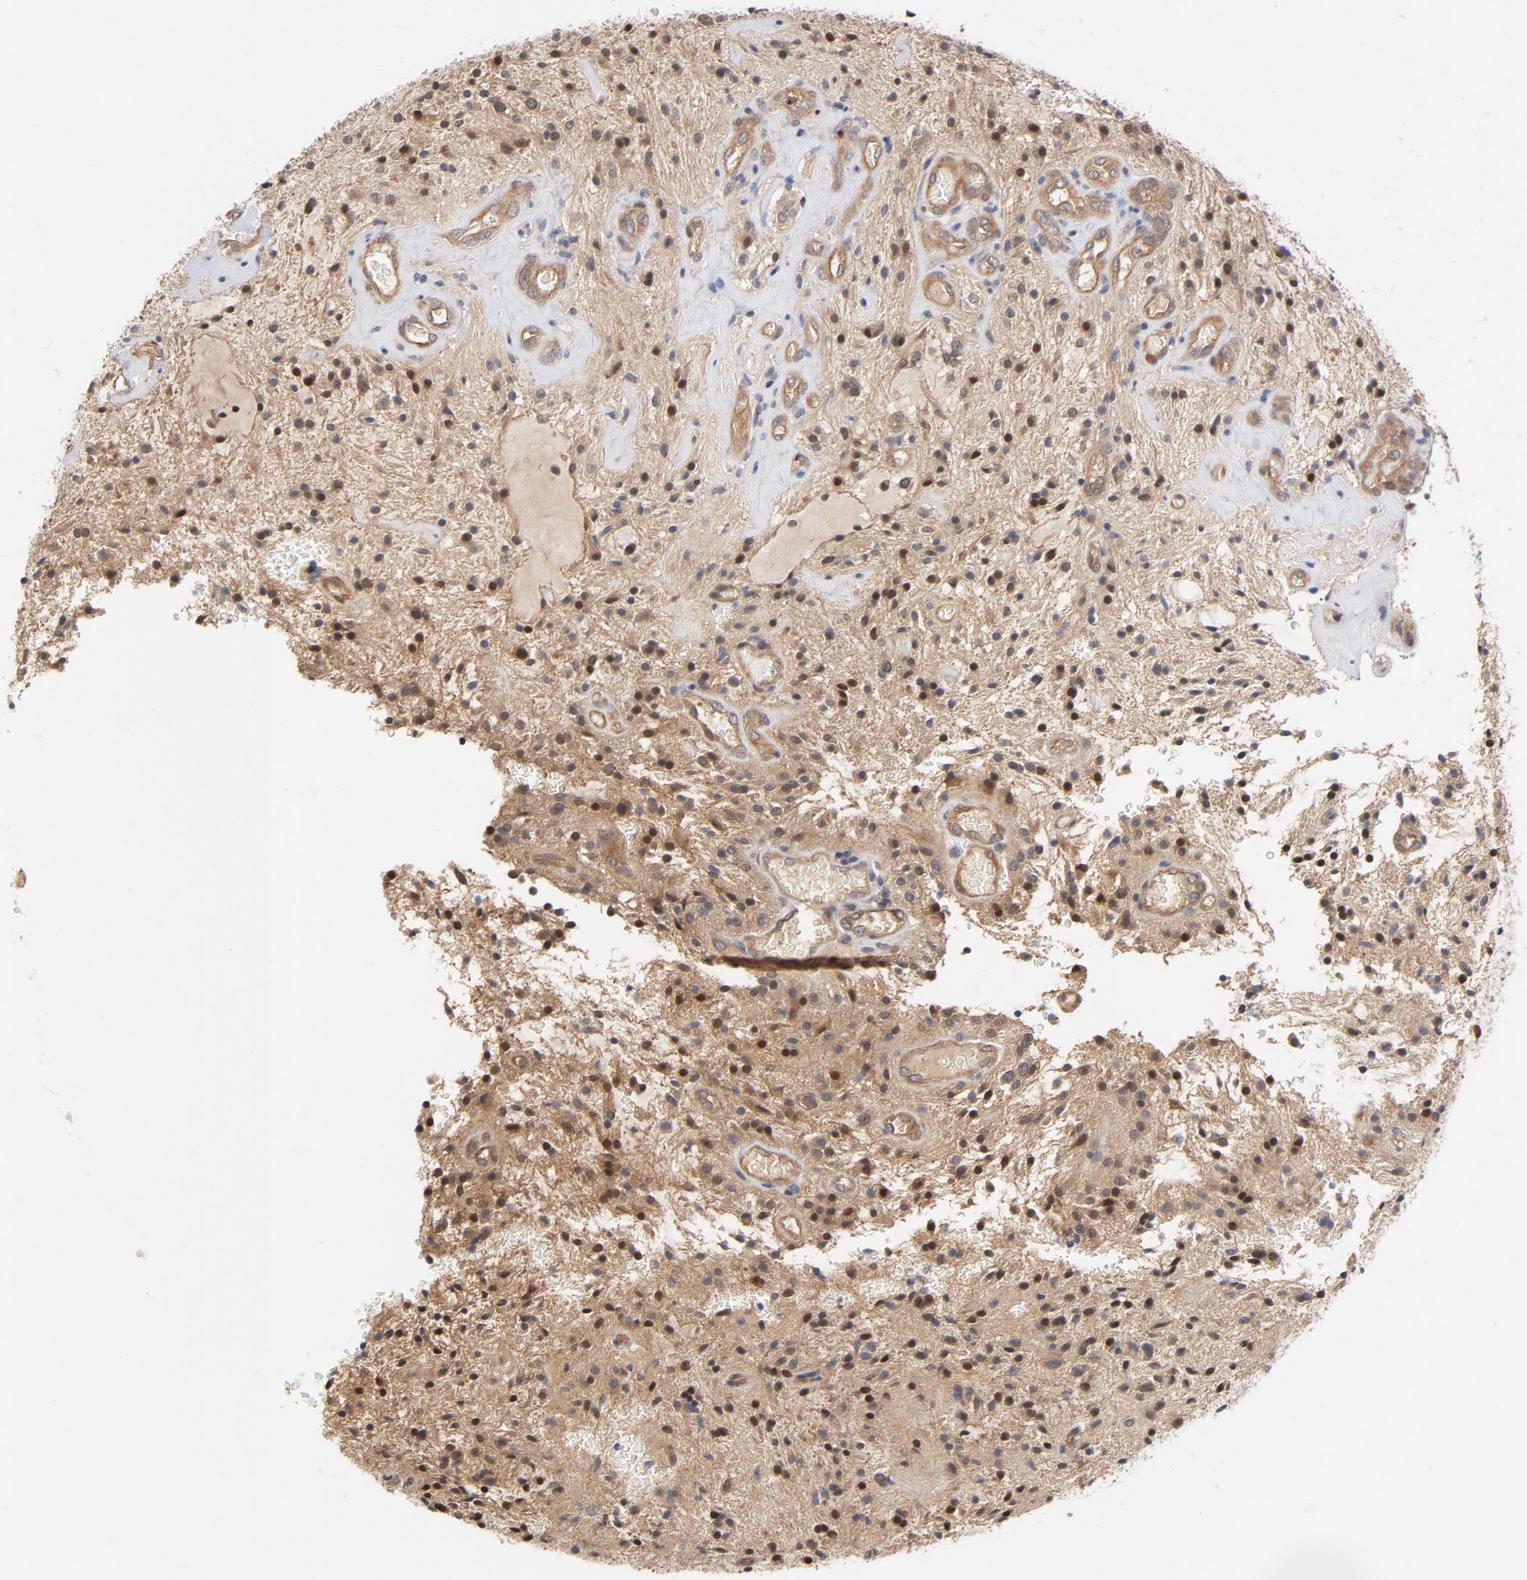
{"staining": {"intensity": "weak", "quantity": "<25%", "location": "cytoplasmic/membranous"}, "tissue": "glioma", "cell_type": "Tumor cells", "image_type": "cancer", "snomed": [{"axis": "morphology", "description": "Glioma, malignant, NOS"}, {"axis": "topography", "description": "Cerebellum"}], "caption": "The photomicrograph reveals no staining of tumor cells in glioma.", "gene": "PITPNM2", "patient": {"sex": "female", "age": 10}}